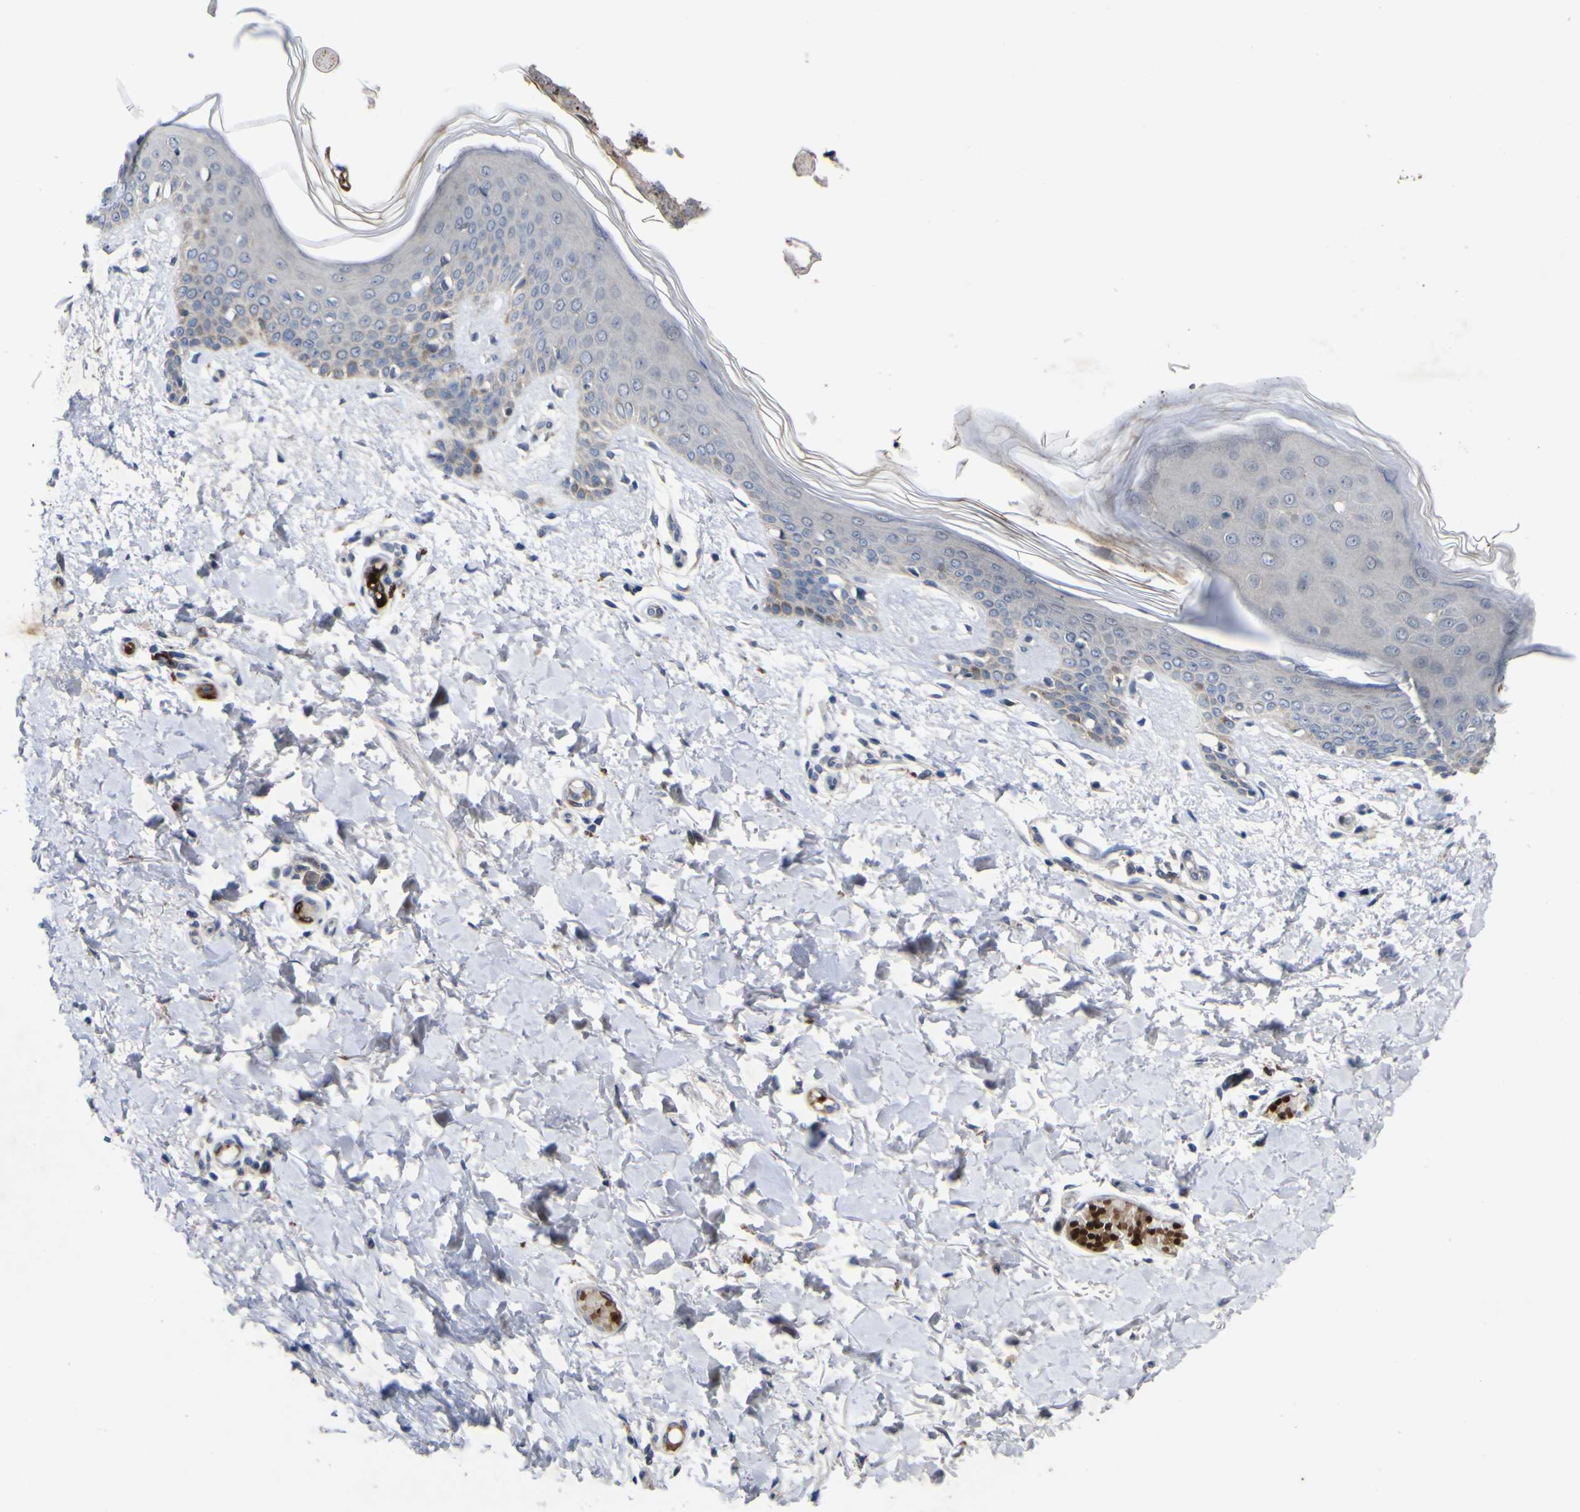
{"staining": {"intensity": "weak", "quantity": "25%-75%", "location": "cytoplasmic/membranous"}, "tissue": "skin", "cell_type": "Fibroblasts", "image_type": "normal", "snomed": [{"axis": "morphology", "description": "Normal tissue, NOS"}, {"axis": "topography", "description": "Skin"}], "caption": "High-power microscopy captured an immunohistochemistry (IHC) photomicrograph of unremarkable skin, revealing weak cytoplasmic/membranous staining in about 25%-75% of fibroblasts. The protein of interest is stained brown, and the nuclei are stained in blue (DAB IHC with brightfield microscopy, high magnification).", "gene": "NAV1", "patient": {"sex": "male", "age": 53}}